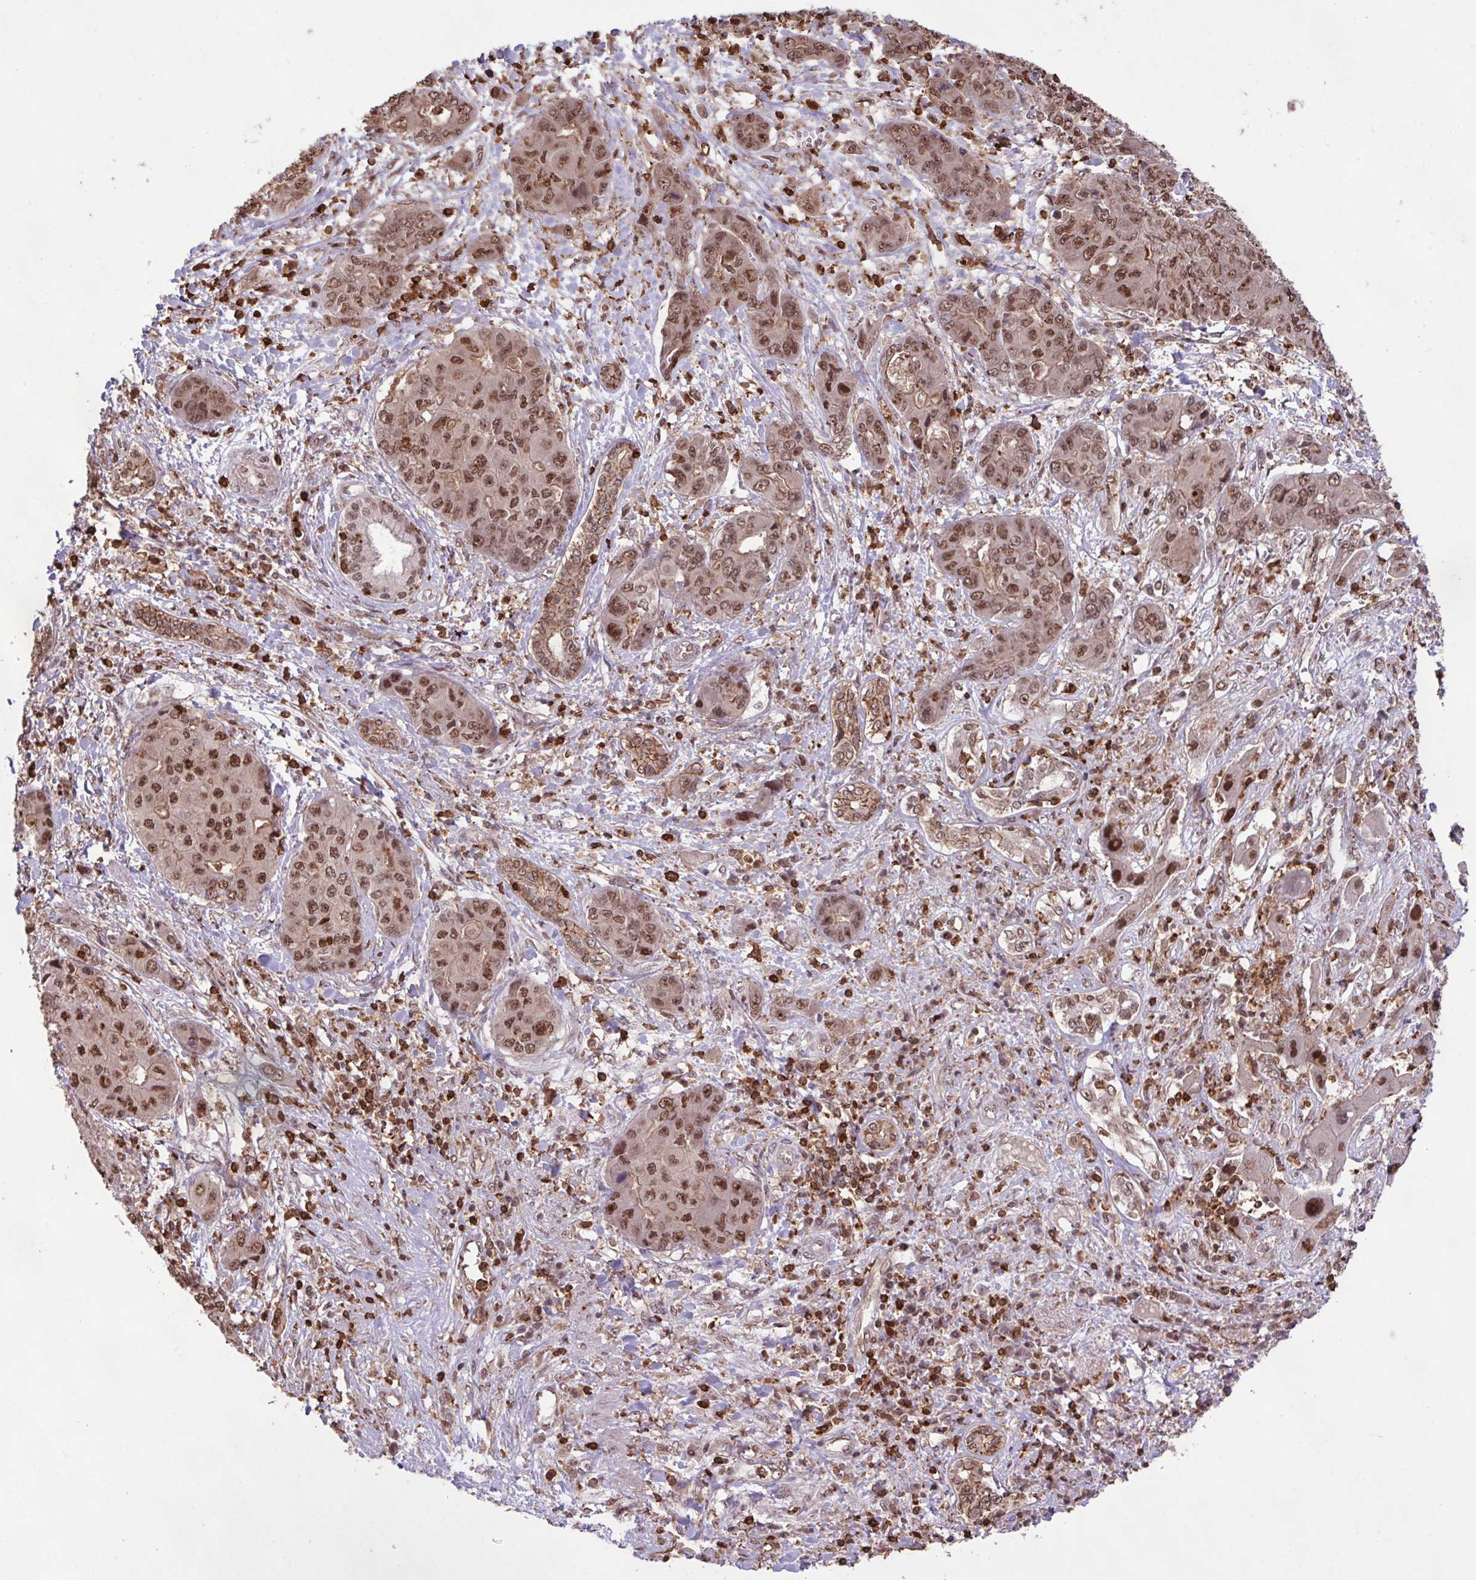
{"staining": {"intensity": "moderate", "quantity": ">75%", "location": "nuclear"}, "tissue": "liver cancer", "cell_type": "Tumor cells", "image_type": "cancer", "snomed": [{"axis": "morphology", "description": "Cholangiocarcinoma"}, {"axis": "topography", "description": "Liver"}], "caption": "Brown immunohistochemical staining in human liver cancer (cholangiocarcinoma) demonstrates moderate nuclear staining in about >75% of tumor cells.", "gene": "GON7", "patient": {"sex": "male", "age": 67}}